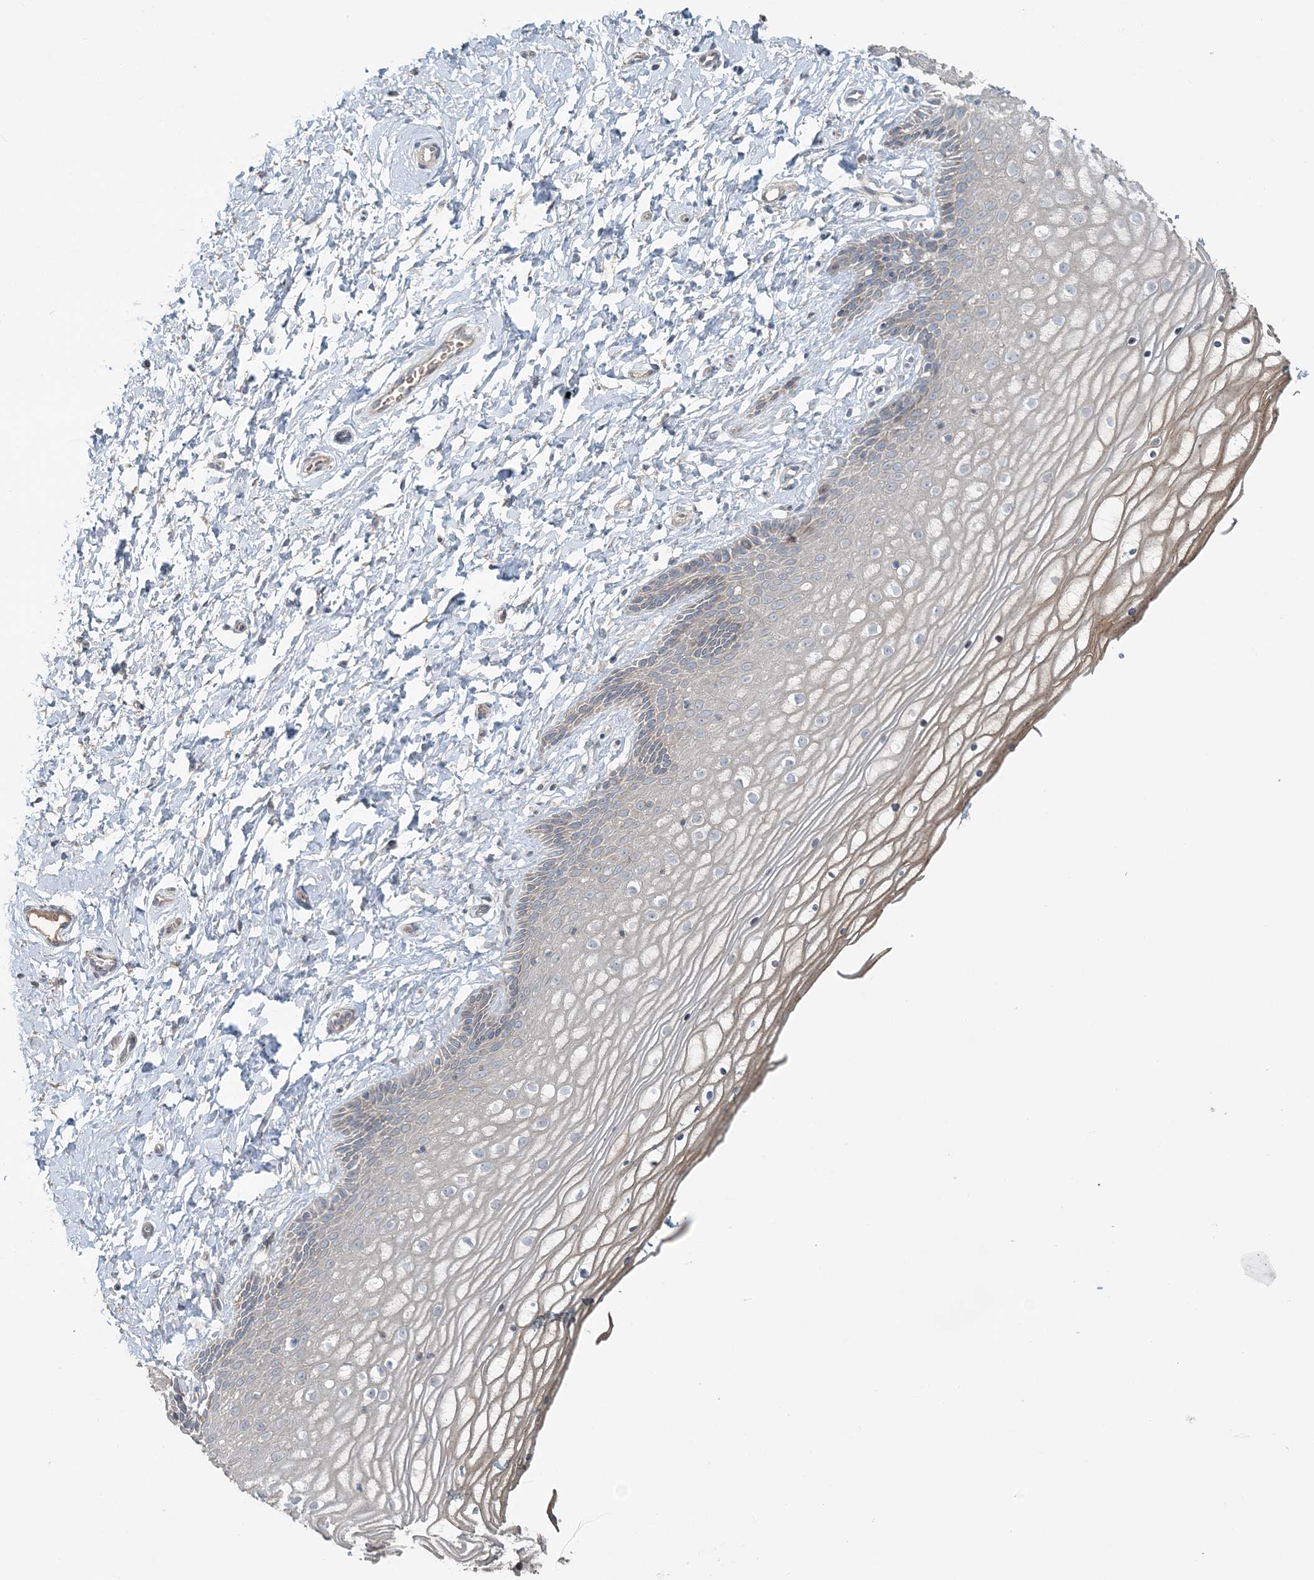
{"staining": {"intensity": "weak", "quantity": "<25%", "location": "cytoplasmic/membranous"}, "tissue": "vagina", "cell_type": "Squamous epithelial cells", "image_type": "normal", "snomed": [{"axis": "morphology", "description": "Normal tissue, NOS"}, {"axis": "topography", "description": "Vagina"}, {"axis": "topography", "description": "Cervix"}], "caption": "Vagina stained for a protein using immunohistochemistry (IHC) displays no expression squamous epithelial cells.", "gene": "SLC4A10", "patient": {"sex": "female", "age": 40}}